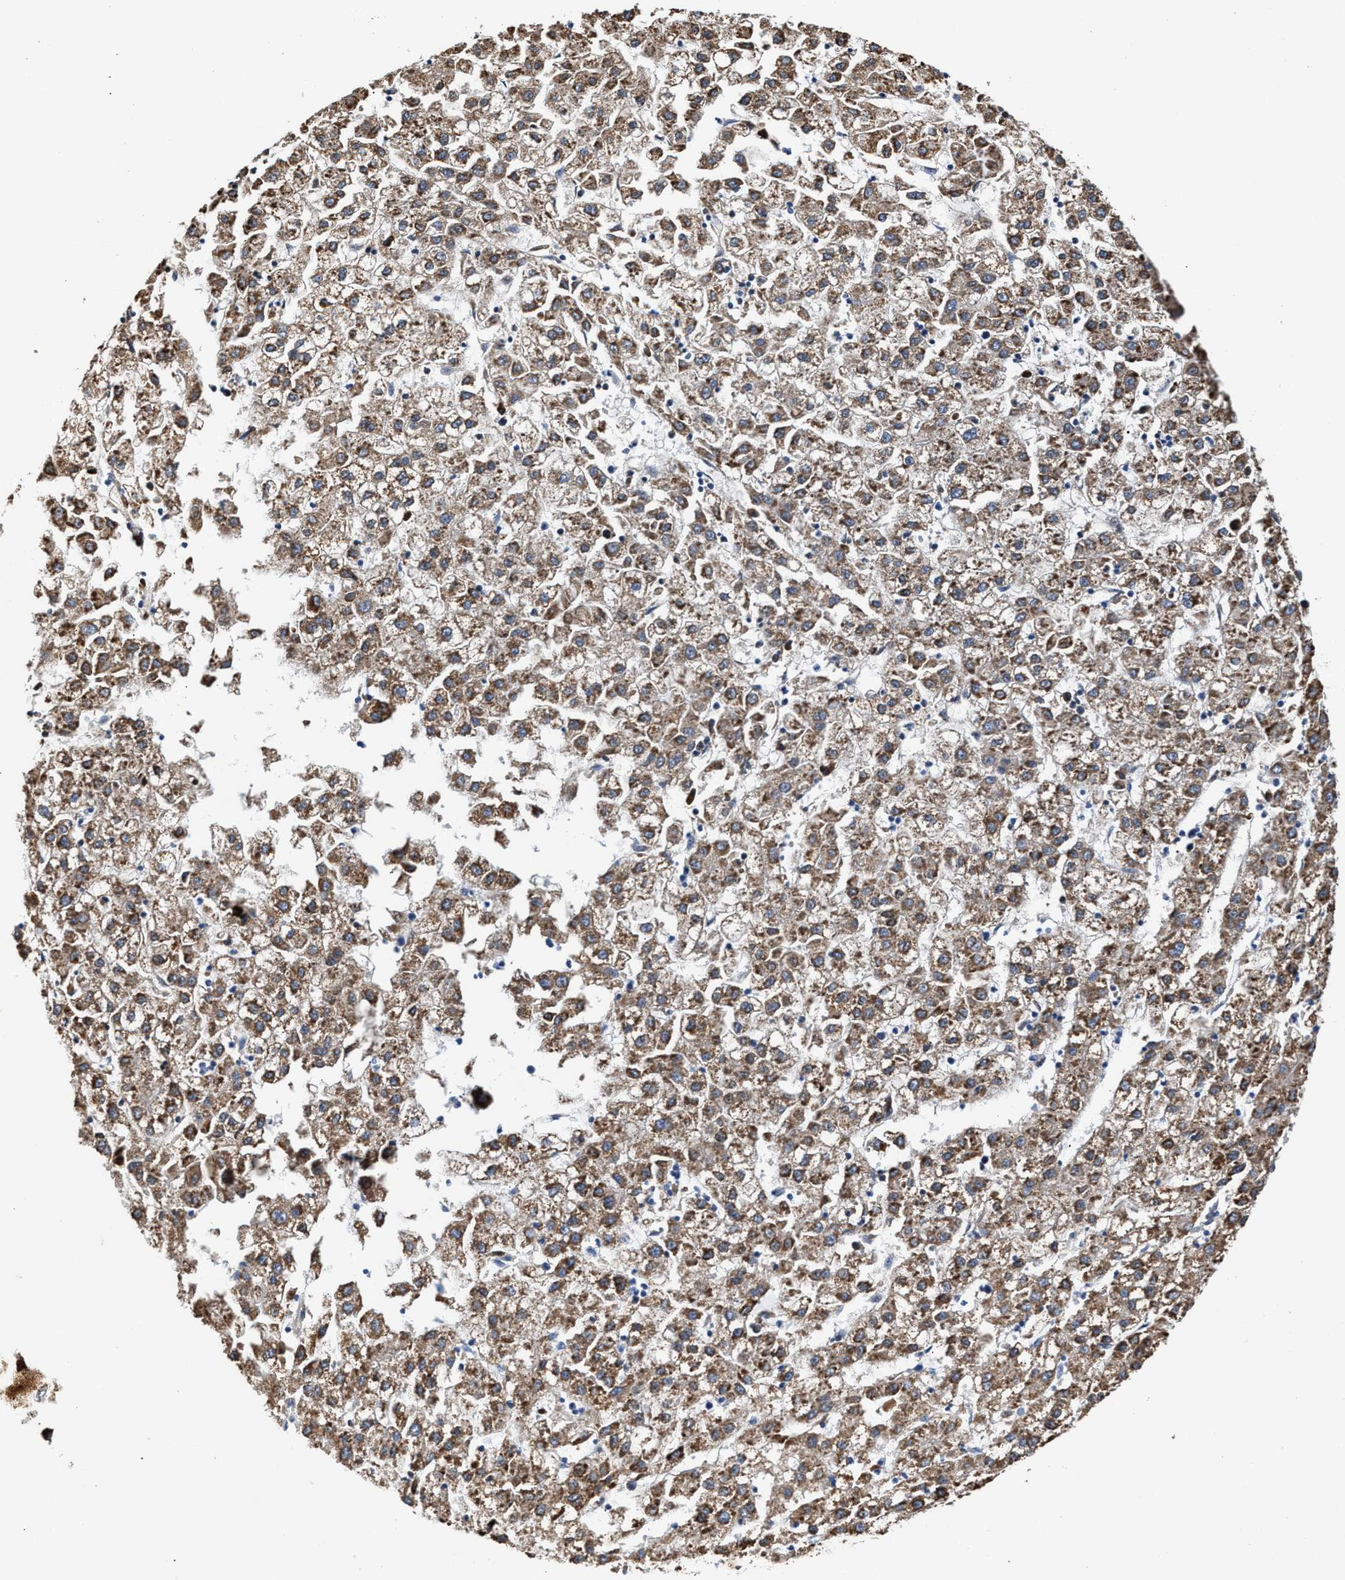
{"staining": {"intensity": "moderate", "quantity": ">75%", "location": "cytoplasmic/membranous"}, "tissue": "liver cancer", "cell_type": "Tumor cells", "image_type": "cancer", "snomed": [{"axis": "morphology", "description": "Carcinoma, Hepatocellular, NOS"}, {"axis": "topography", "description": "Liver"}], "caption": "This photomicrograph reveals liver hepatocellular carcinoma stained with immunohistochemistry (IHC) to label a protein in brown. The cytoplasmic/membranous of tumor cells show moderate positivity for the protein. Nuclei are counter-stained blue.", "gene": "JAG1", "patient": {"sex": "male", "age": 72}}